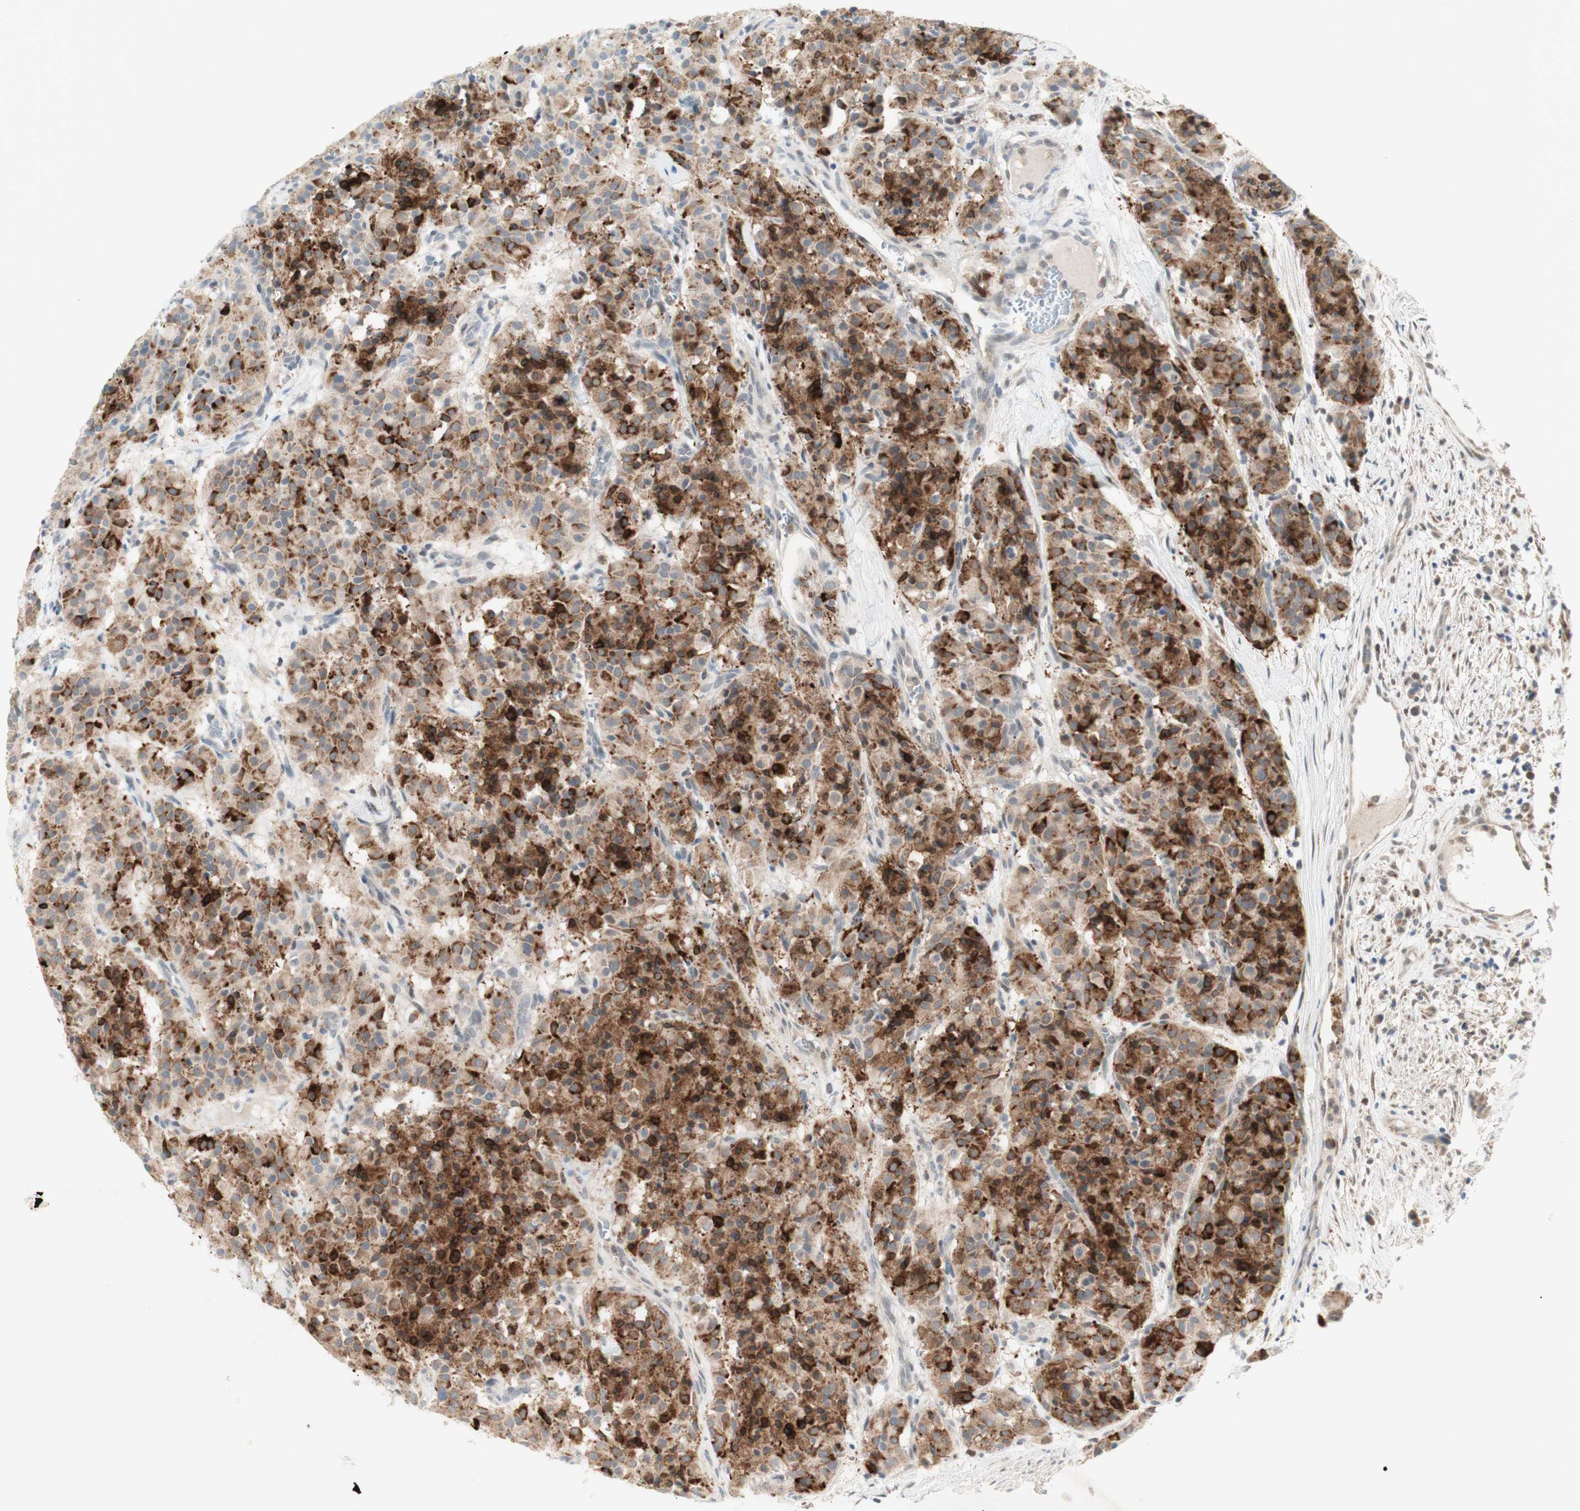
{"staining": {"intensity": "strong", "quantity": ">75%", "location": "cytoplasmic/membranous"}, "tissue": "carcinoid", "cell_type": "Tumor cells", "image_type": "cancer", "snomed": [{"axis": "morphology", "description": "Carcinoid, malignant, NOS"}, {"axis": "topography", "description": "Lung"}], "caption": "A high-resolution photomicrograph shows immunohistochemistry (IHC) staining of malignant carcinoid, which demonstrates strong cytoplasmic/membranous staining in approximately >75% of tumor cells.", "gene": "GAPT", "patient": {"sex": "male", "age": 30}}